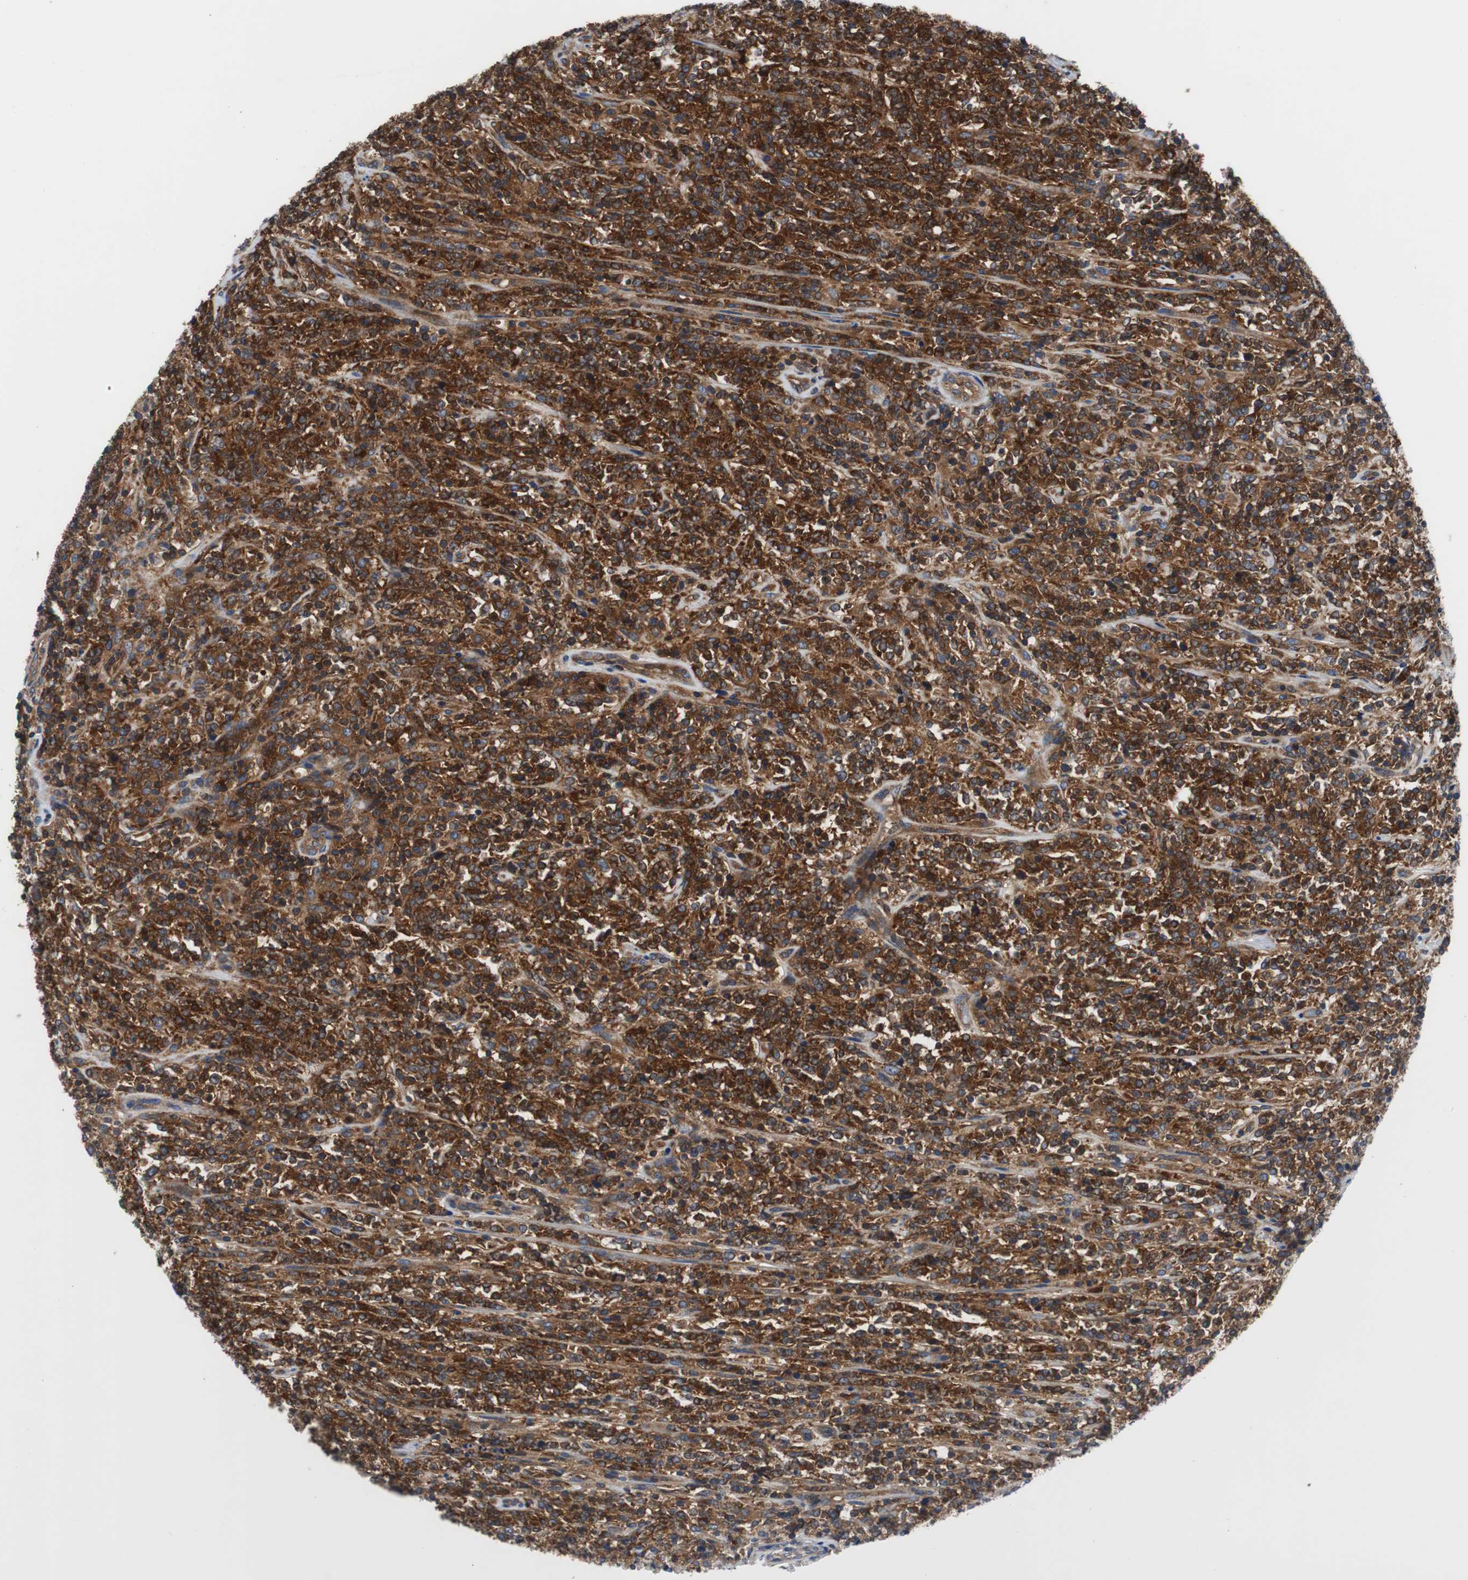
{"staining": {"intensity": "strong", "quantity": ">75%", "location": "cytoplasmic/membranous"}, "tissue": "lymphoma", "cell_type": "Tumor cells", "image_type": "cancer", "snomed": [{"axis": "morphology", "description": "Malignant lymphoma, non-Hodgkin's type, High grade"}, {"axis": "topography", "description": "Soft tissue"}], "caption": "This micrograph demonstrates high-grade malignant lymphoma, non-Hodgkin's type stained with immunohistochemistry to label a protein in brown. The cytoplasmic/membranous of tumor cells show strong positivity for the protein. Nuclei are counter-stained blue.", "gene": "BRAF", "patient": {"sex": "male", "age": 18}}